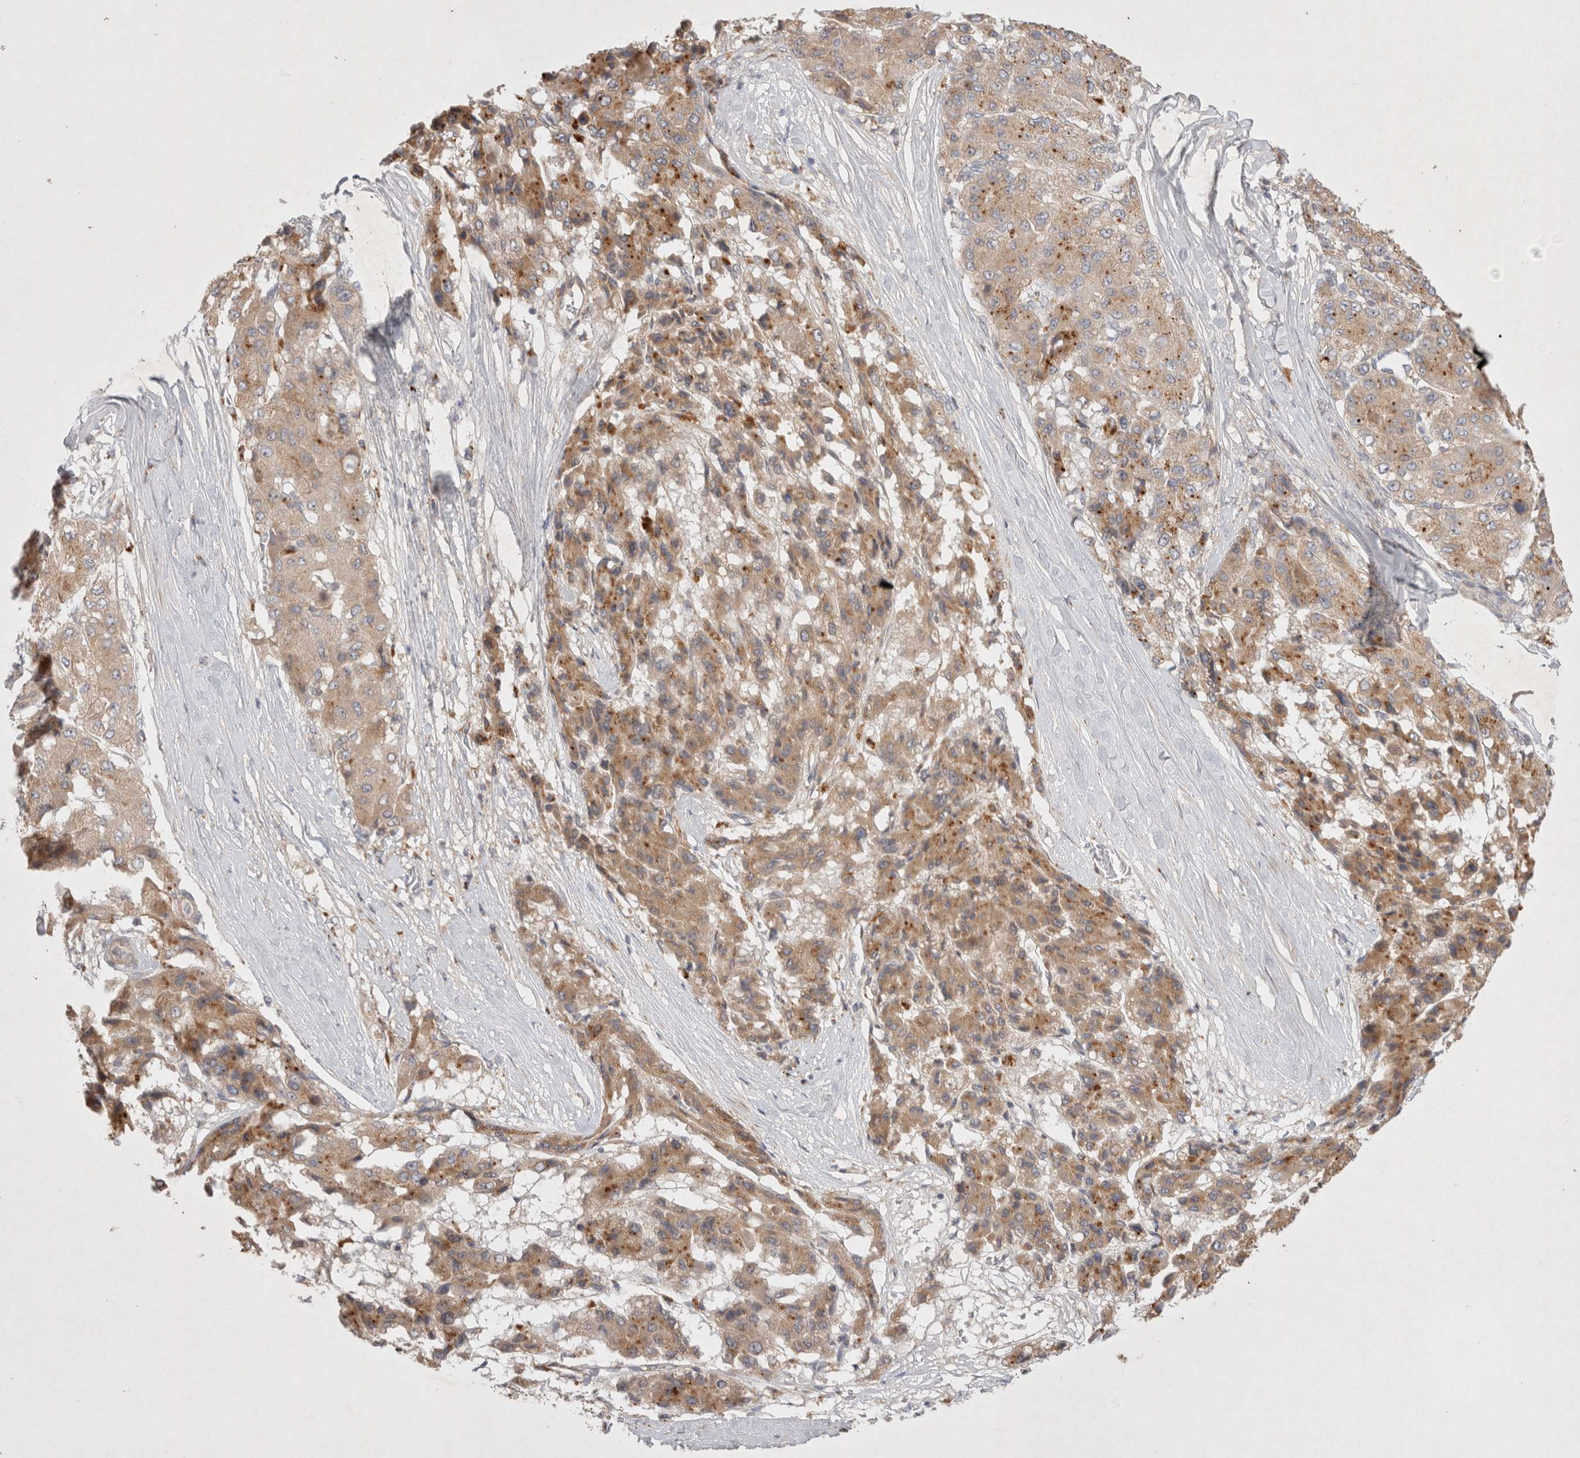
{"staining": {"intensity": "moderate", "quantity": ">75%", "location": "cytoplasmic/membranous"}, "tissue": "liver cancer", "cell_type": "Tumor cells", "image_type": "cancer", "snomed": [{"axis": "morphology", "description": "Carcinoma, Hepatocellular, NOS"}, {"axis": "topography", "description": "Liver"}], "caption": "Protein expression analysis of hepatocellular carcinoma (liver) demonstrates moderate cytoplasmic/membranous positivity in approximately >75% of tumor cells.", "gene": "NPC1", "patient": {"sex": "male", "age": 80}}